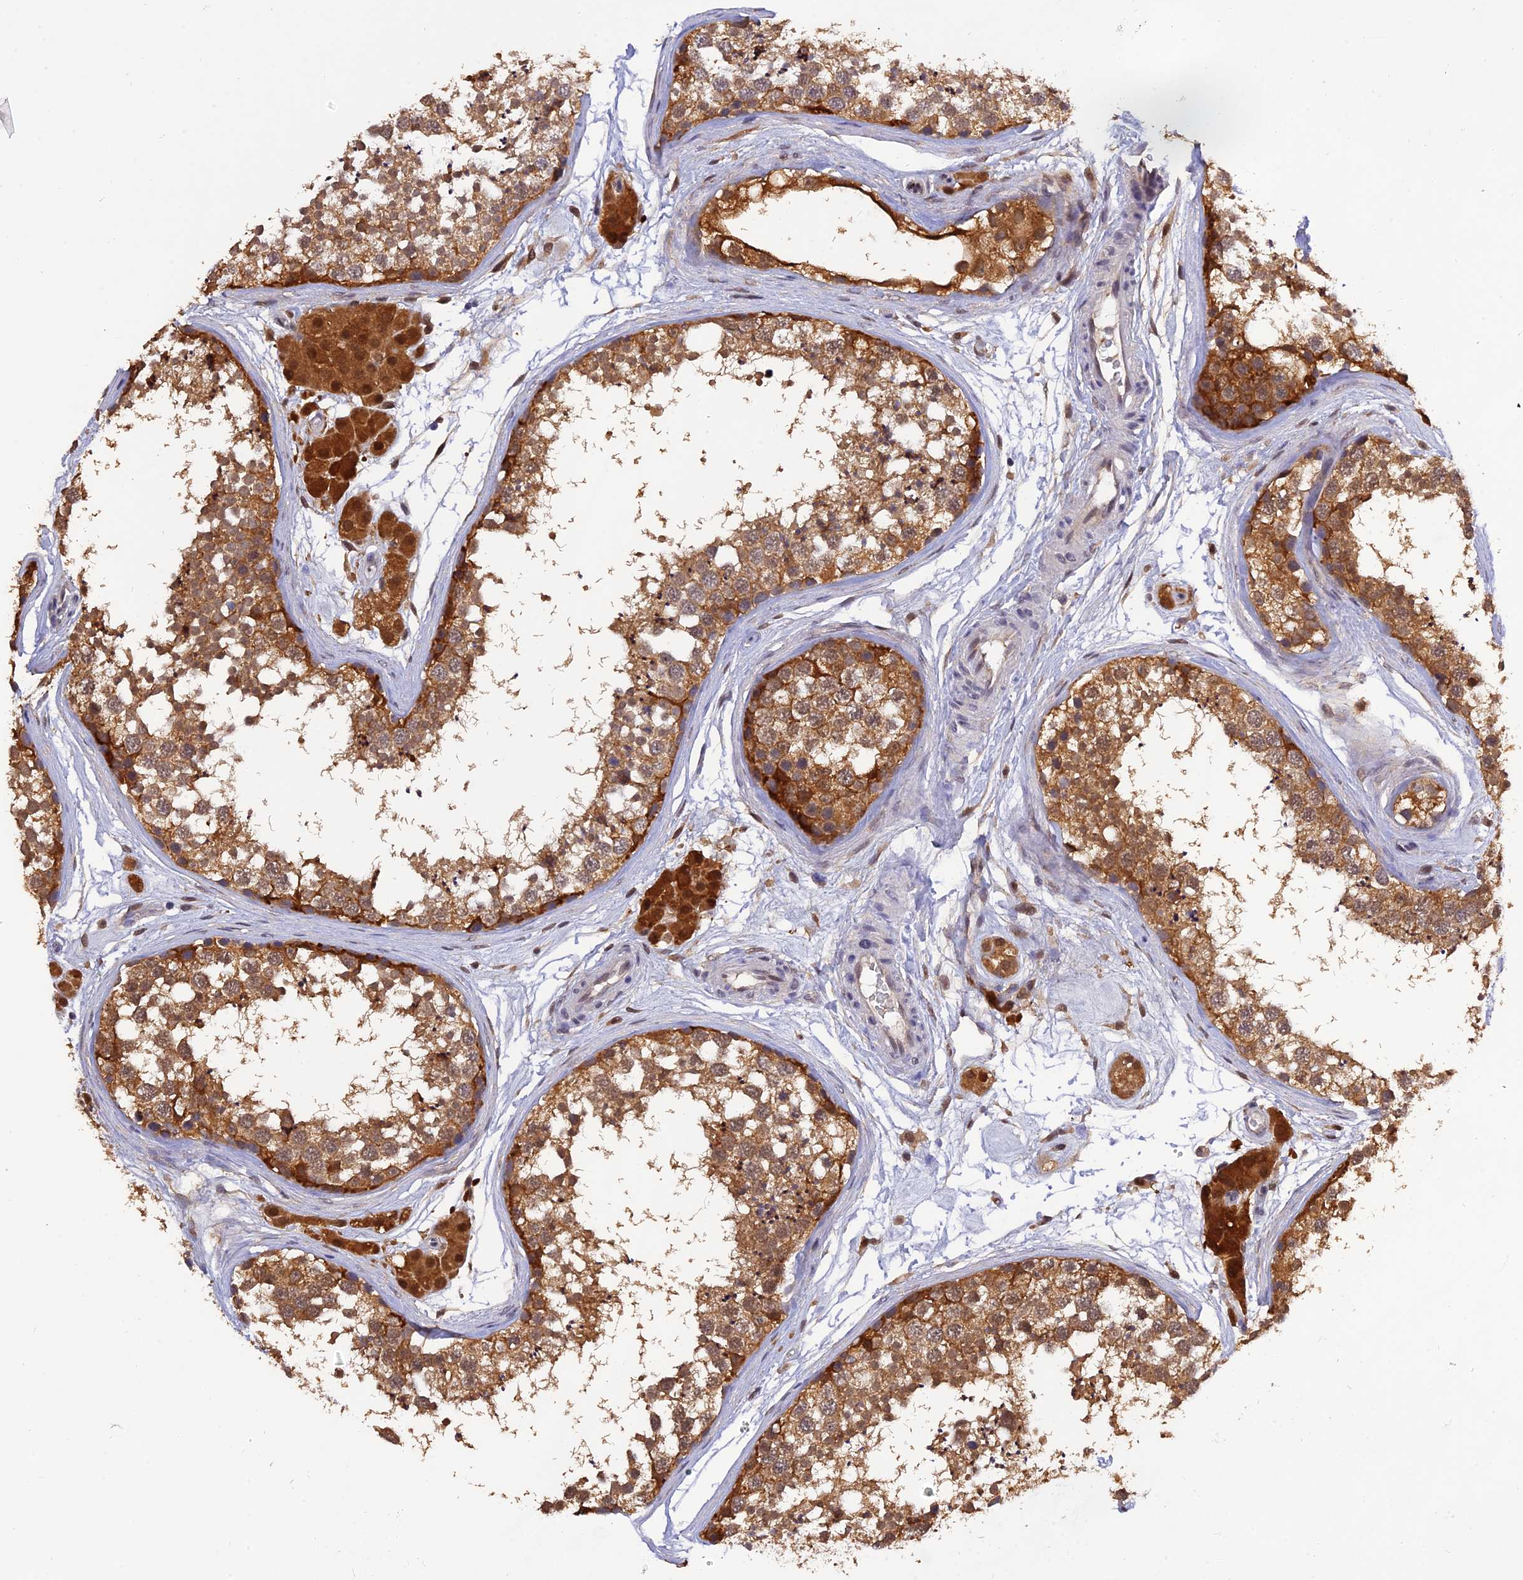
{"staining": {"intensity": "strong", "quantity": ">75%", "location": "cytoplasmic/membranous"}, "tissue": "testis", "cell_type": "Cells in seminiferous ducts", "image_type": "normal", "snomed": [{"axis": "morphology", "description": "Normal tissue, NOS"}, {"axis": "topography", "description": "Testis"}], "caption": "Immunohistochemical staining of unremarkable testis shows strong cytoplasmic/membranous protein positivity in about >75% of cells in seminiferous ducts. Nuclei are stained in blue.", "gene": "MNS1", "patient": {"sex": "male", "age": 56}}